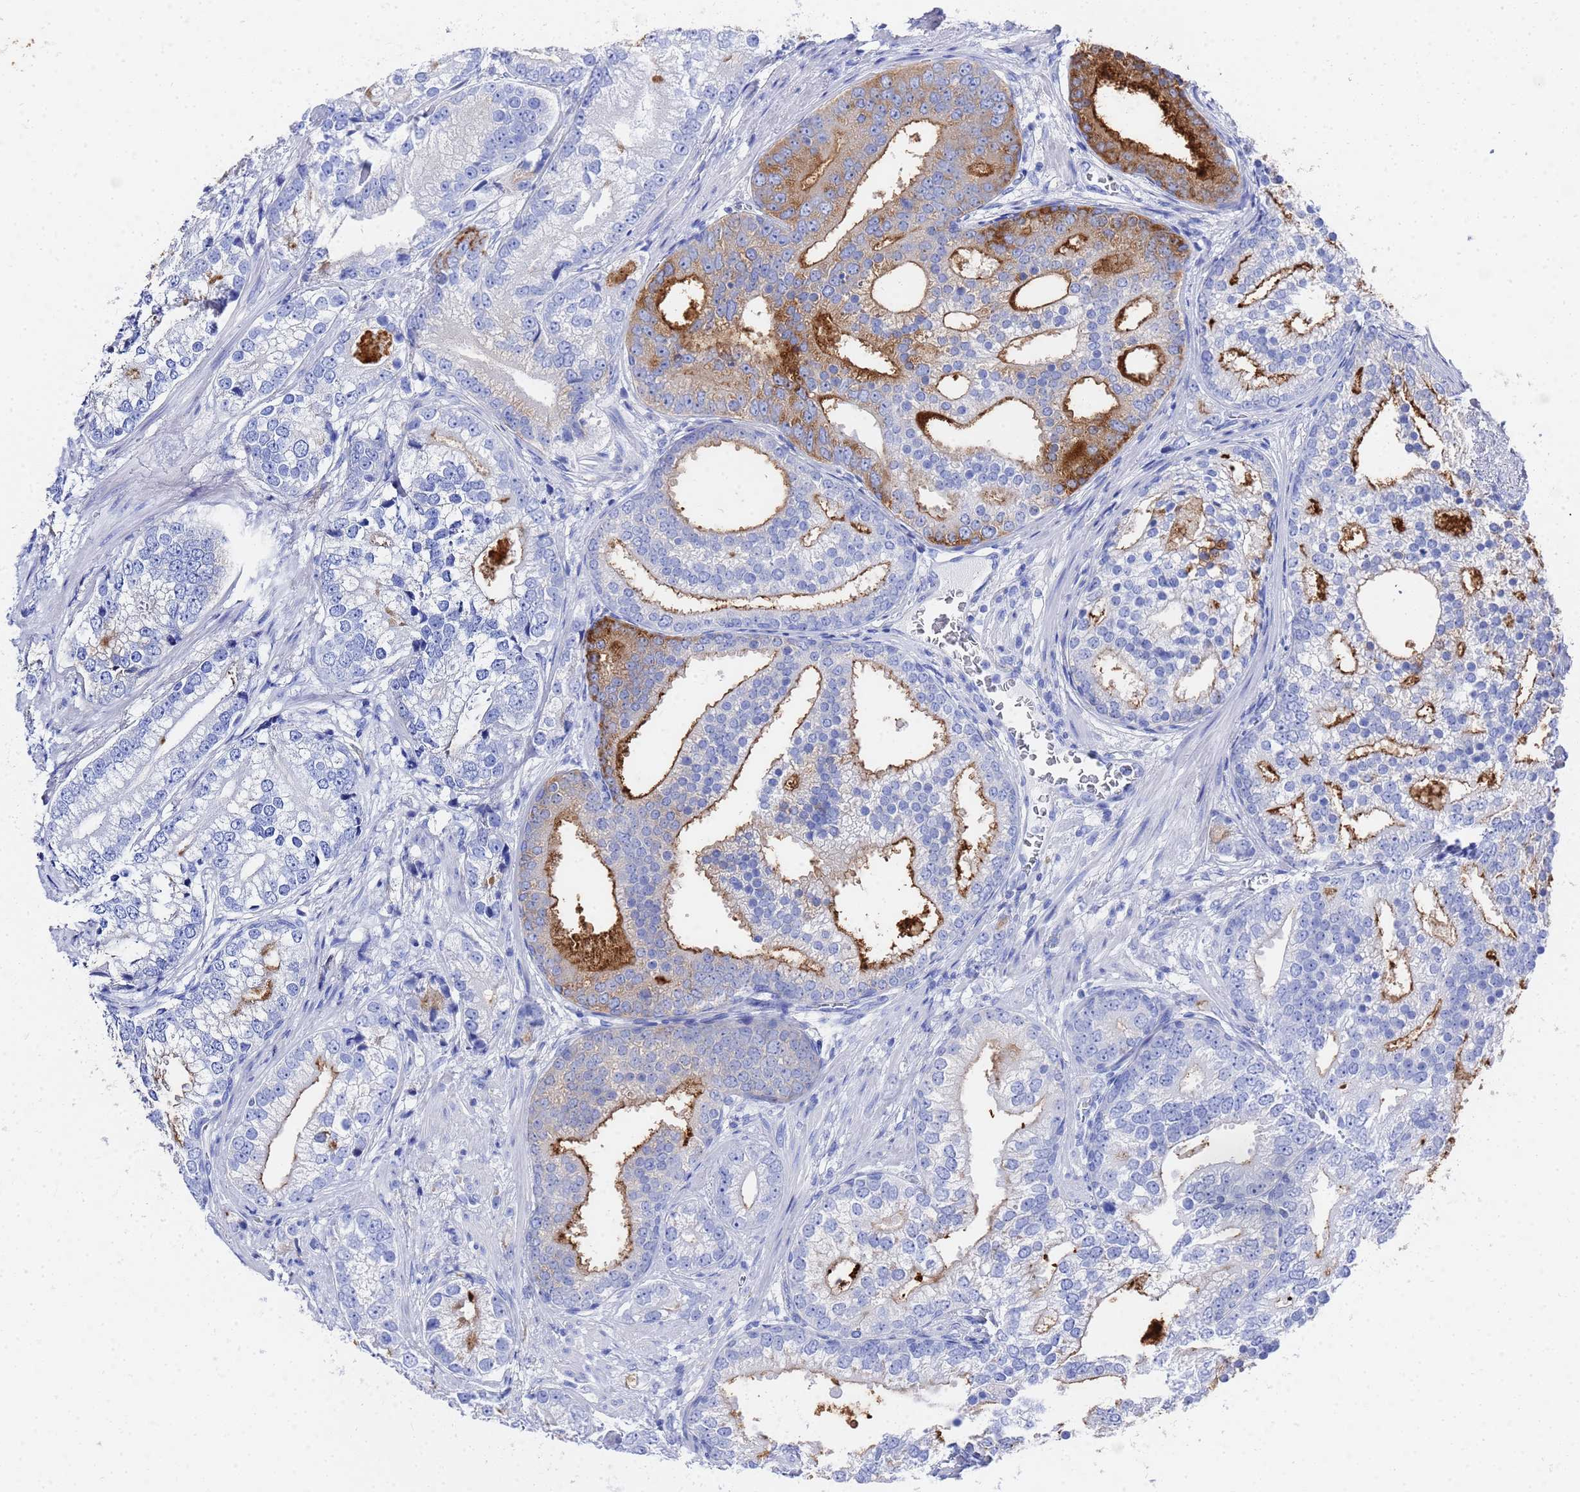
{"staining": {"intensity": "strong", "quantity": "<25%", "location": "cytoplasmic/membranous"}, "tissue": "prostate cancer", "cell_type": "Tumor cells", "image_type": "cancer", "snomed": [{"axis": "morphology", "description": "Adenocarcinoma, High grade"}, {"axis": "topography", "description": "Prostate"}], "caption": "Prostate cancer tissue exhibits strong cytoplasmic/membranous positivity in approximately <25% of tumor cells", "gene": "GGT1", "patient": {"sex": "male", "age": 75}}